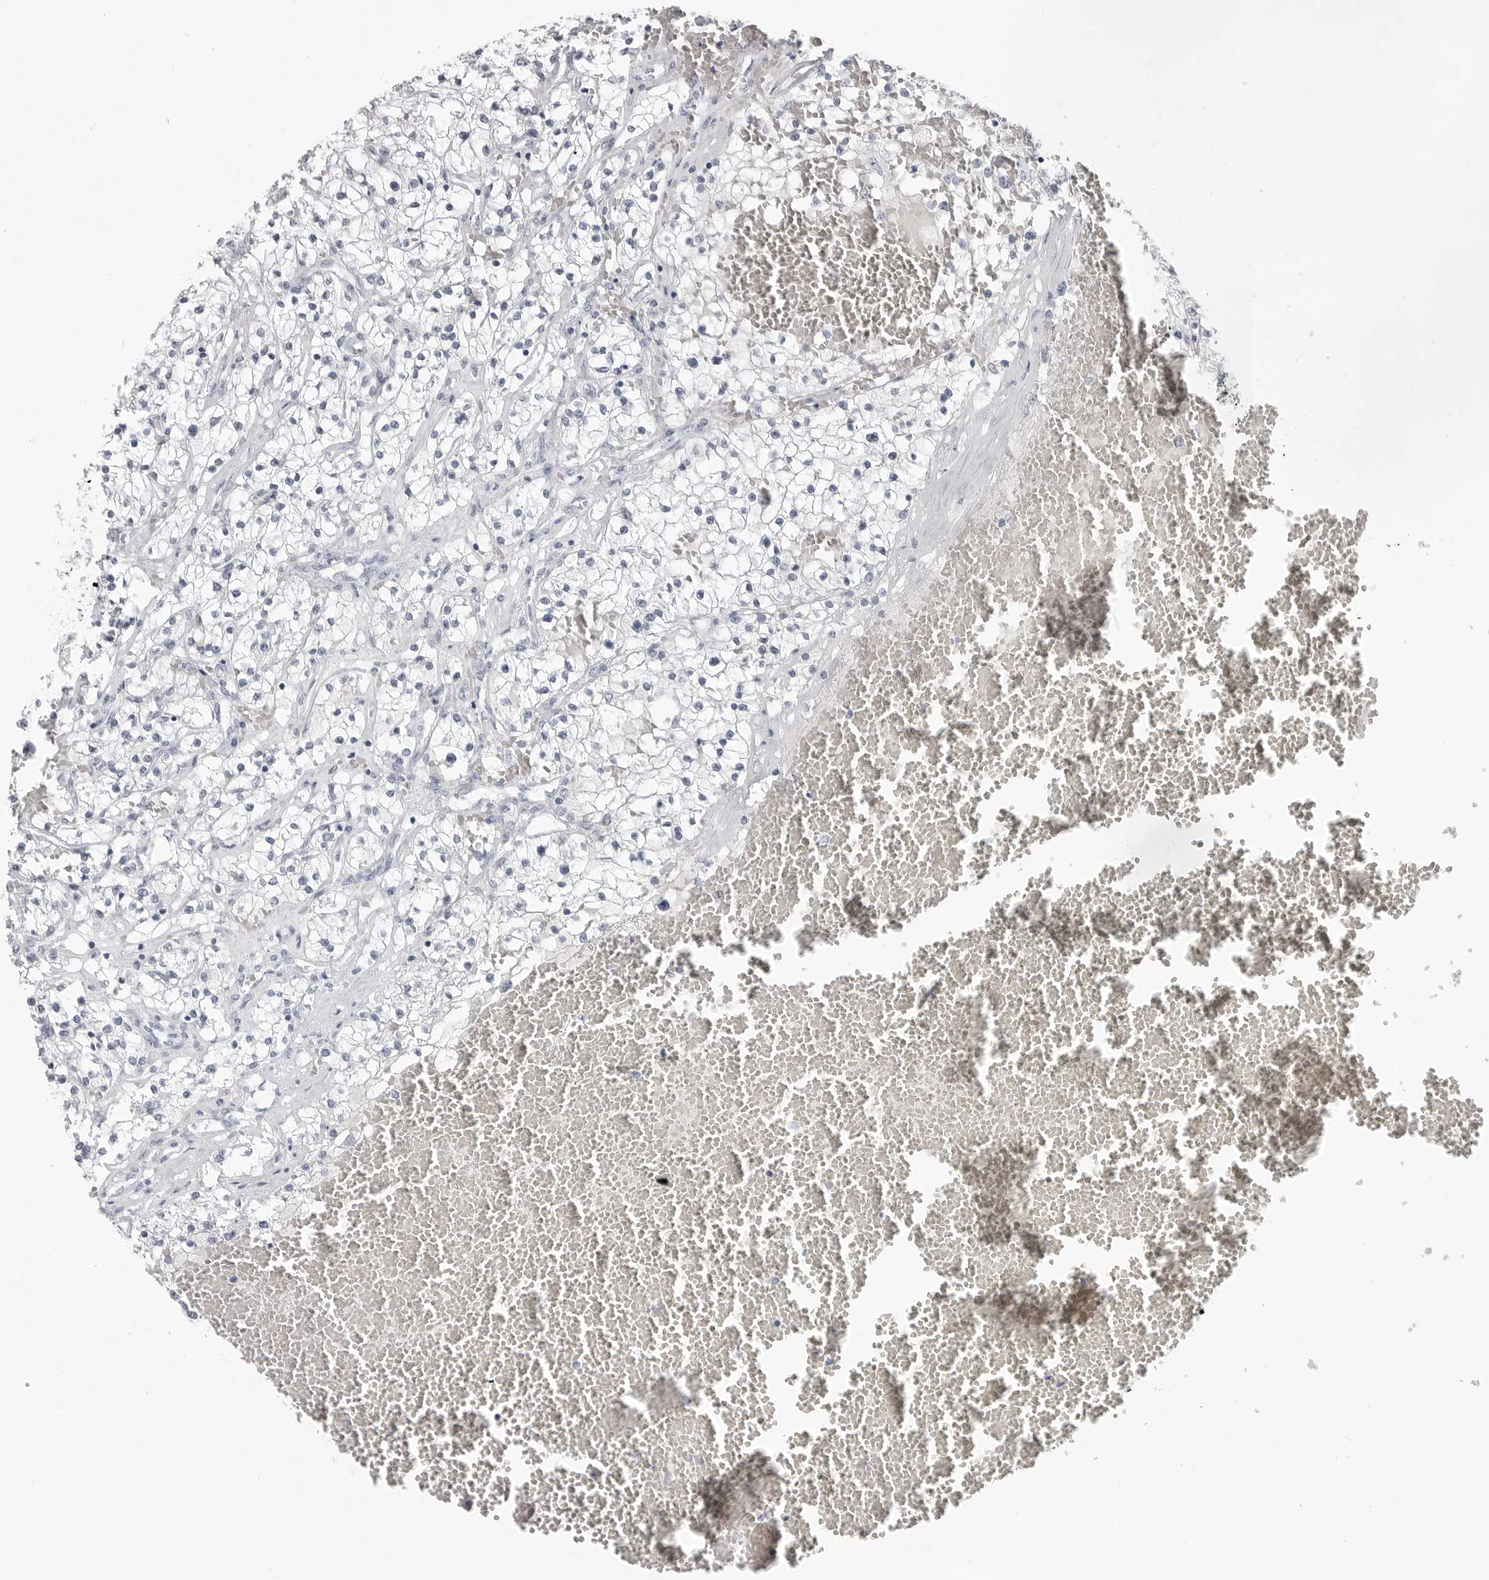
{"staining": {"intensity": "negative", "quantity": "none", "location": "none"}, "tissue": "renal cancer", "cell_type": "Tumor cells", "image_type": "cancer", "snomed": [{"axis": "morphology", "description": "Normal tissue, NOS"}, {"axis": "morphology", "description": "Adenocarcinoma, NOS"}, {"axis": "topography", "description": "Kidney"}], "caption": "This is an immunohistochemistry photomicrograph of human renal cancer. There is no positivity in tumor cells.", "gene": "LY6D", "patient": {"sex": "male", "age": 68}}